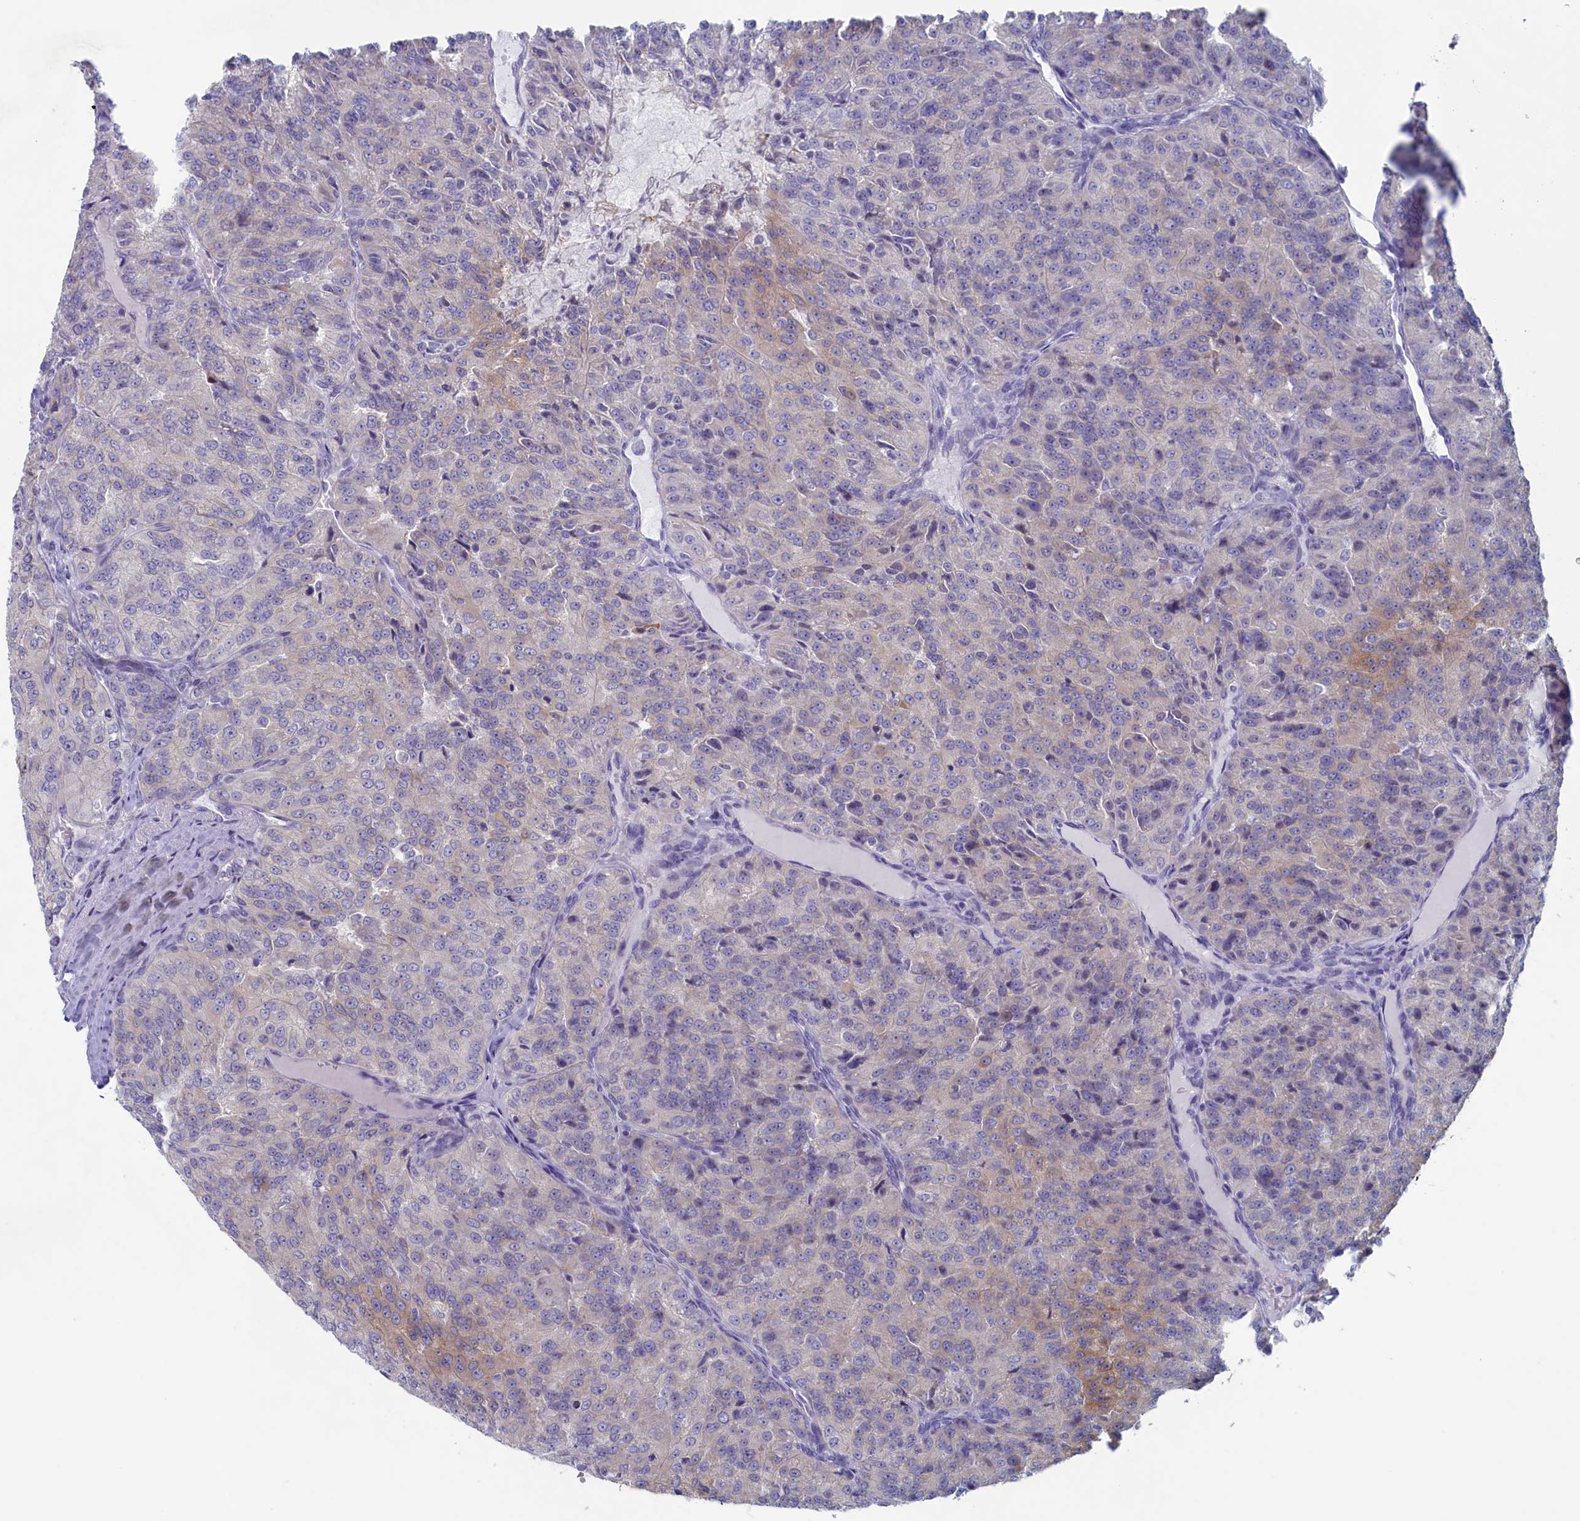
{"staining": {"intensity": "negative", "quantity": "none", "location": "none"}, "tissue": "renal cancer", "cell_type": "Tumor cells", "image_type": "cancer", "snomed": [{"axis": "morphology", "description": "Adenocarcinoma, NOS"}, {"axis": "topography", "description": "Kidney"}], "caption": "The IHC histopathology image has no significant staining in tumor cells of renal cancer (adenocarcinoma) tissue.", "gene": "WDR76", "patient": {"sex": "female", "age": 63}}